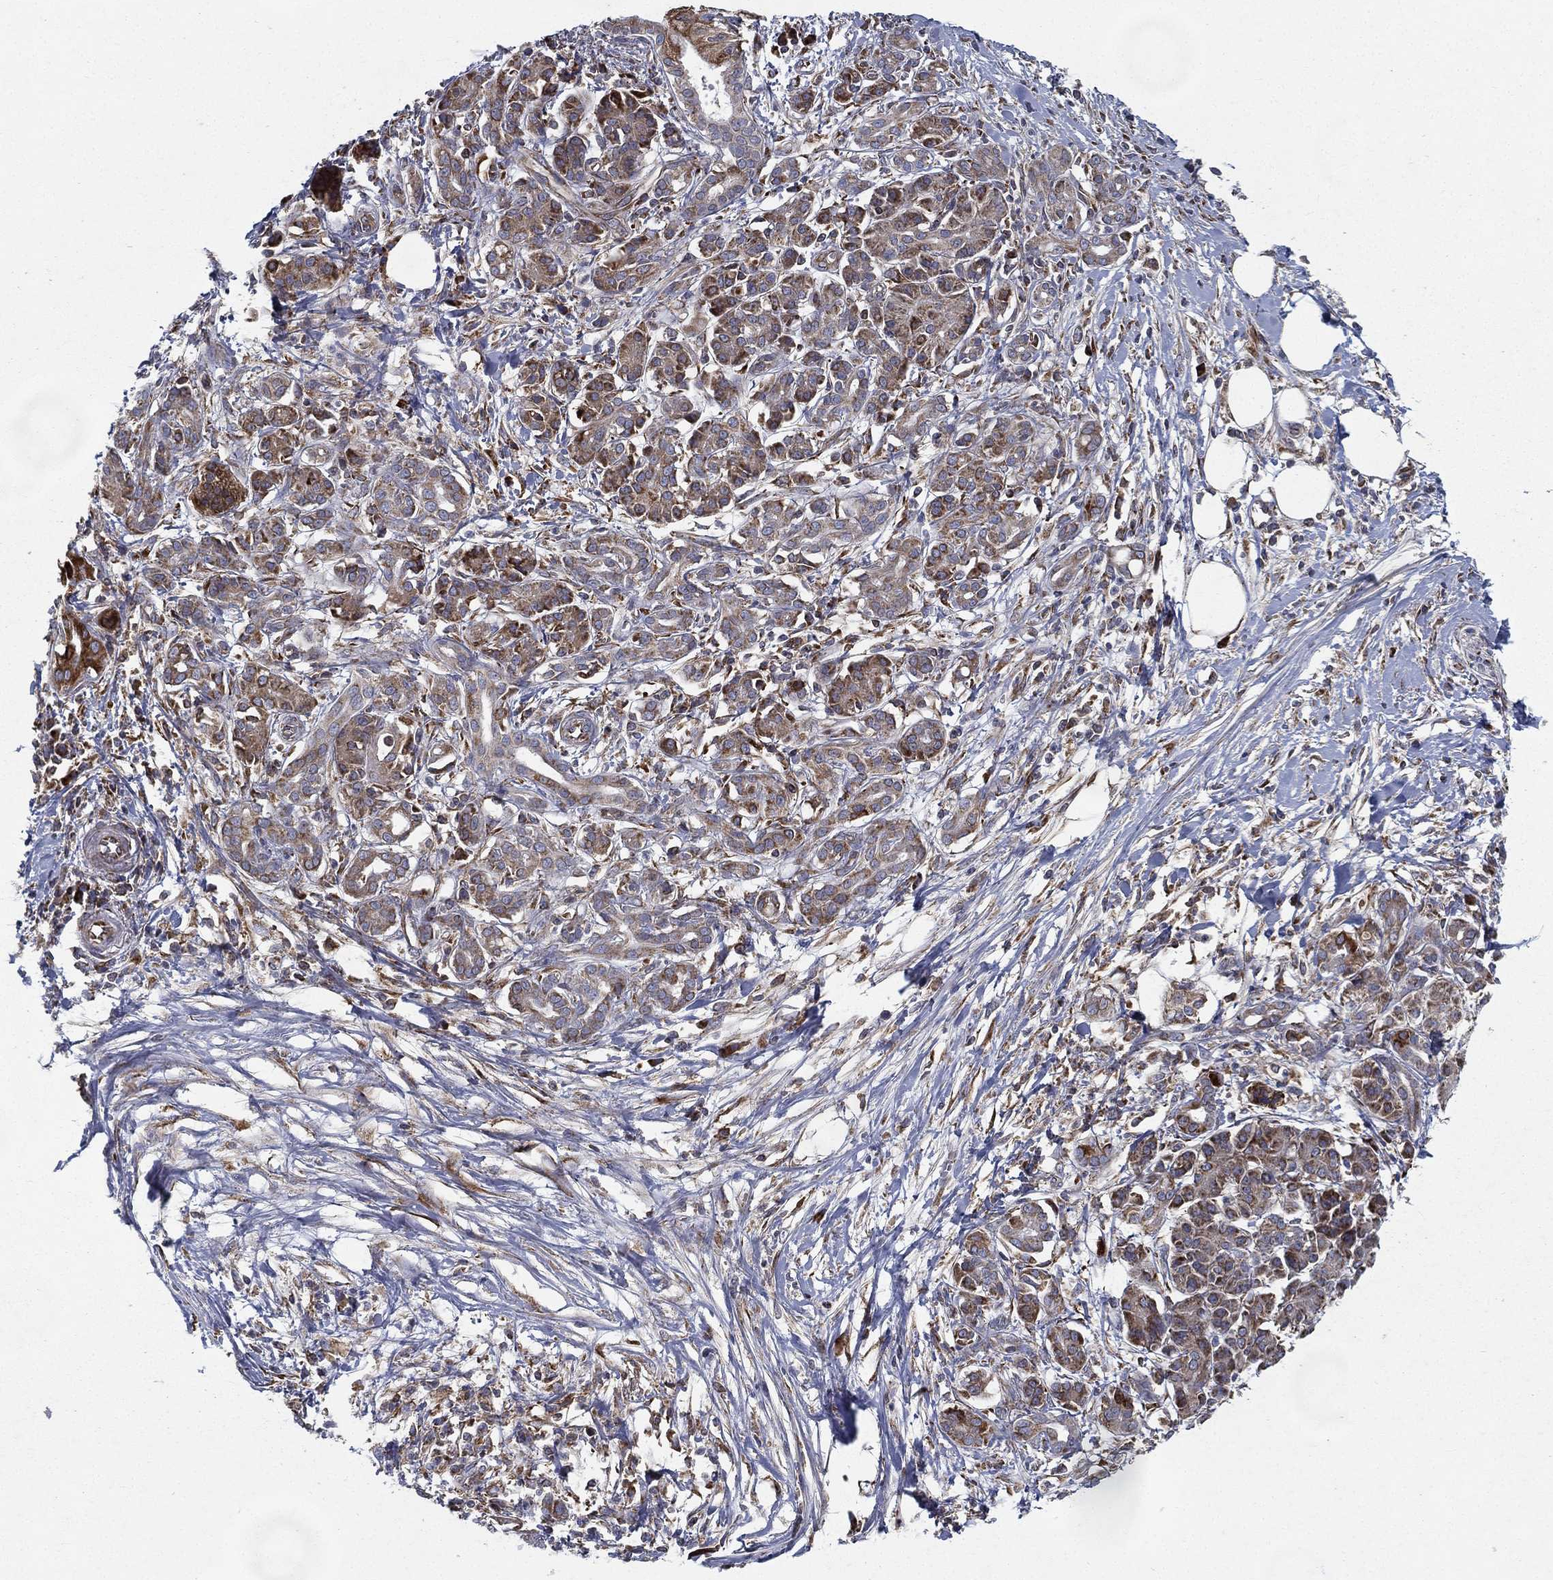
{"staining": {"intensity": "moderate", "quantity": "25%-75%", "location": "cytoplasmic/membranous"}, "tissue": "pancreatic cancer", "cell_type": "Tumor cells", "image_type": "cancer", "snomed": [{"axis": "morphology", "description": "Adenocarcinoma, NOS"}, {"axis": "topography", "description": "Pancreas"}], "caption": "Moderate cytoplasmic/membranous expression is appreciated in approximately 25%-75% of tumor cells in adenocarcinoma (pancreatic).", "gene": "MT-CYB", "patient": {"sex": "male", "age": 72}}